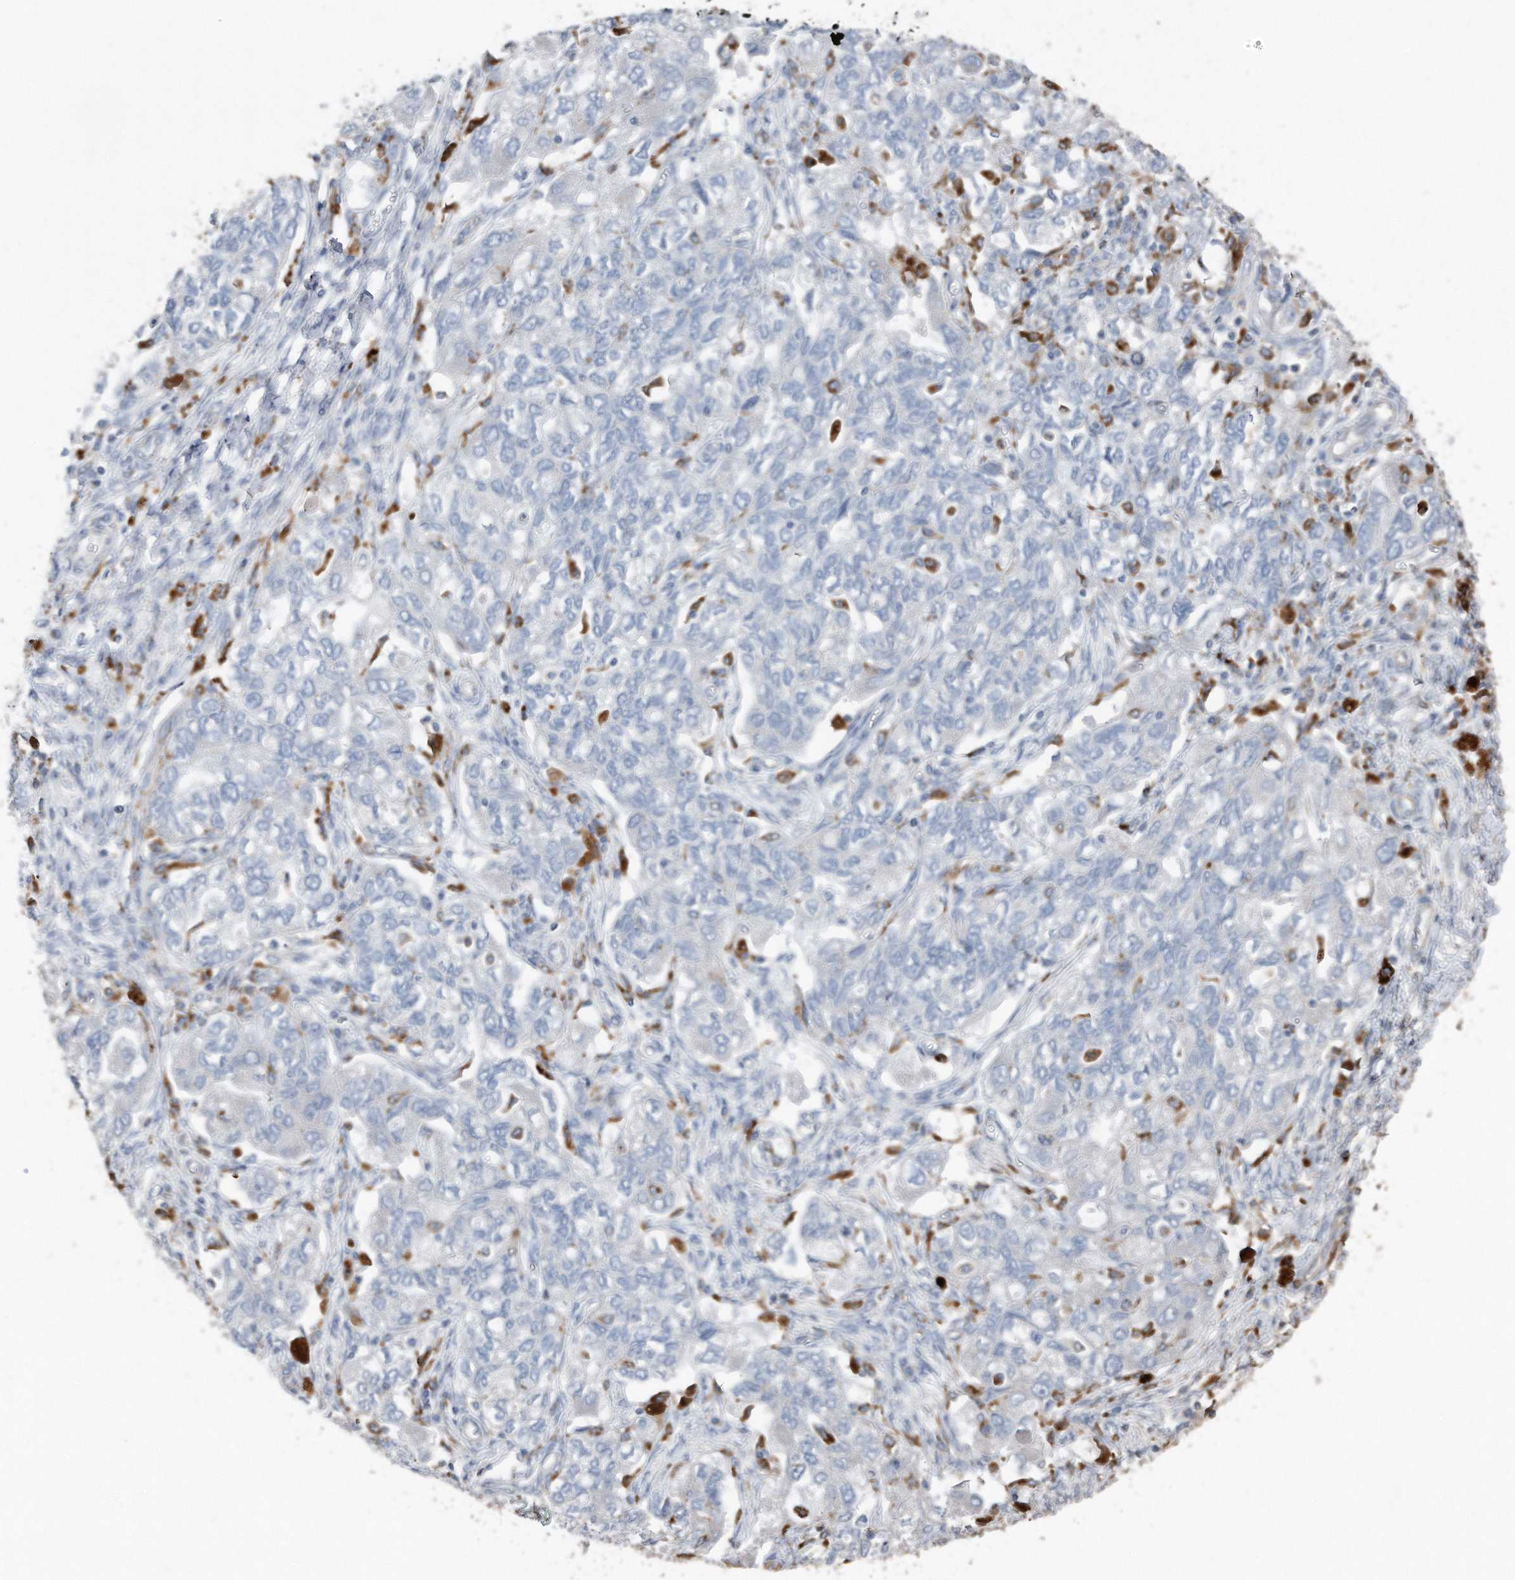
{"staining": {"intensity": "negative", "quantity": "none", "location": "none"}, "tissue": "ovarian cancer", "cell_type": "Tumor cells", "image_type": "cancer", "snomed": [{"axis": "morphology", "description": "Carcinoma, NOS"}, {"axis": "morphology", "description": "Cystadenocarcinoma, serous, NOS"}, {"axis": "topography", "description": "Ovary"}], "caption": "Immunohistochemical staining of ovarian cancer (carcinoma) exhibits no significant staining in tumor cells. The staining is performed using DAB brown chromogen with nuclei counter-stained in using hematoxylin.", "gene": "ZNF772", "patient": {"sex": "female", "age": 69}}